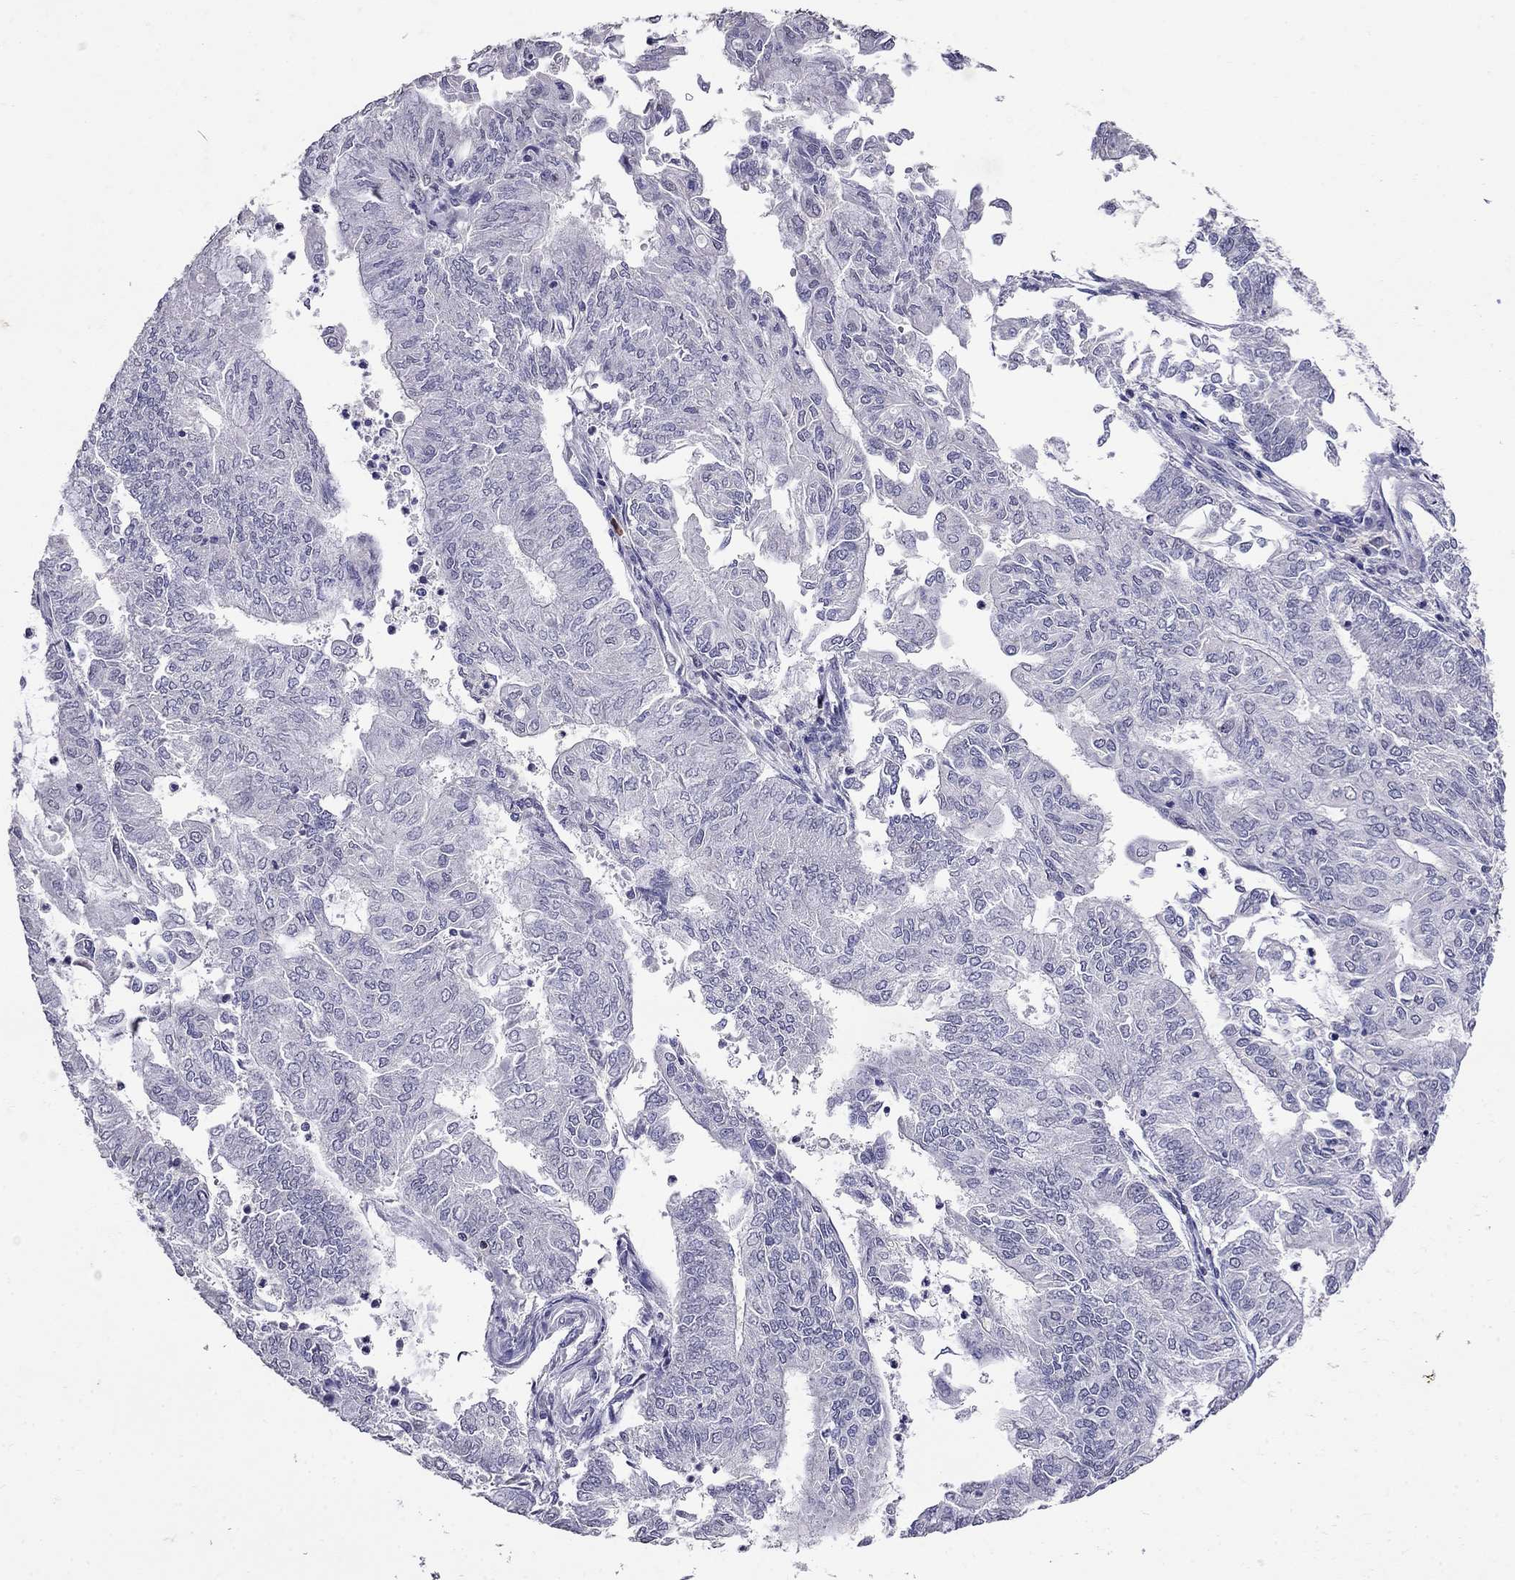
{"staining": {"intensity": "negative", "quantity": "none", "location": "none"}, "tissue": "endometrial cancer", "cell_type": "Tumor cells", "image_type": "cancer", "snomed": [{"axis": "morphology", "description": "Adenocarcinoma, NOS"}, {"axis": "topography", "description": "Endometrium"}], "caption": "High magnification brightfield microscopy of adenocarcinoma (endometrial) stained with DAB (brown) and counterstained with hematoxylin (blue): tumor cells show no significant positivity.", "gene": "CD8B", "patient": {"sex": "female", "age": 59}}